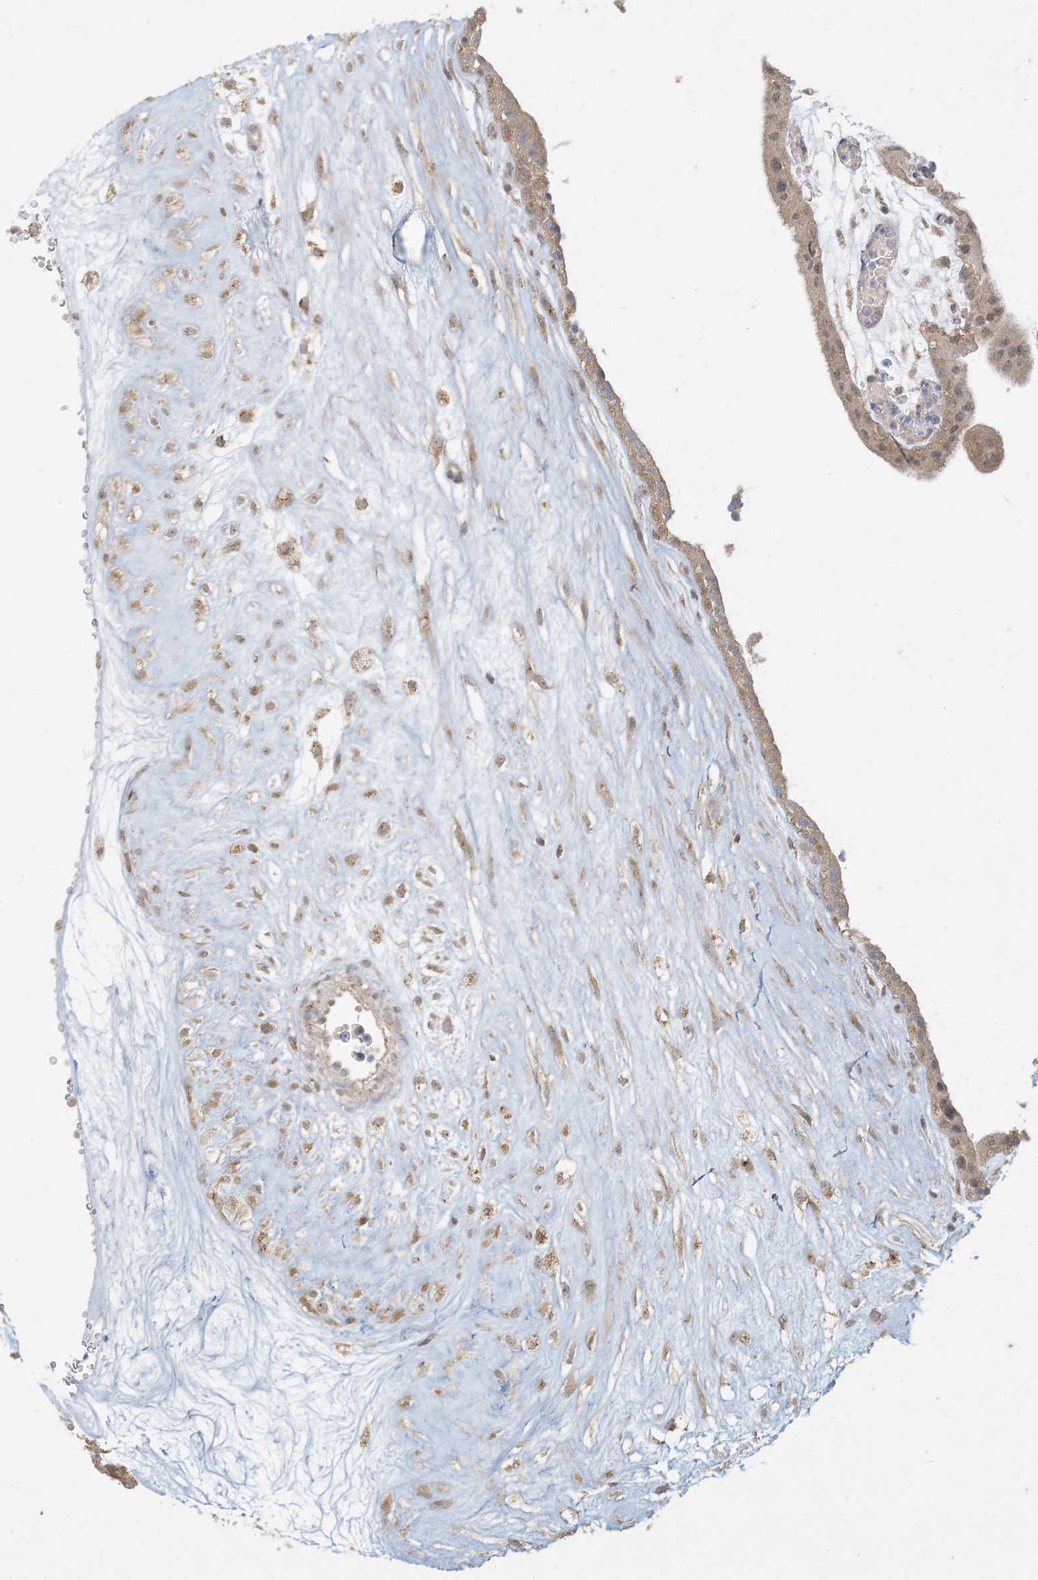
{"staining": {"intensity": "weak", "quantity": "25%-75%", "location": "cytoplasmic/membranous"}, "tissue": "placenta", "cell_type": "Decidual cells", "image_type": "normal", "snomed": [{"axis": "morphology", "description": "Normal tissue, NOS"}, {"axis": "topography", "description": "Placenta"}], "caption": "A brown stain shows weak cytoplasmic/membranous staining of a protein in decidual cells of benign placenta.", "gene": "MCAT", "patient": {"sex": "female", "age": 18}}